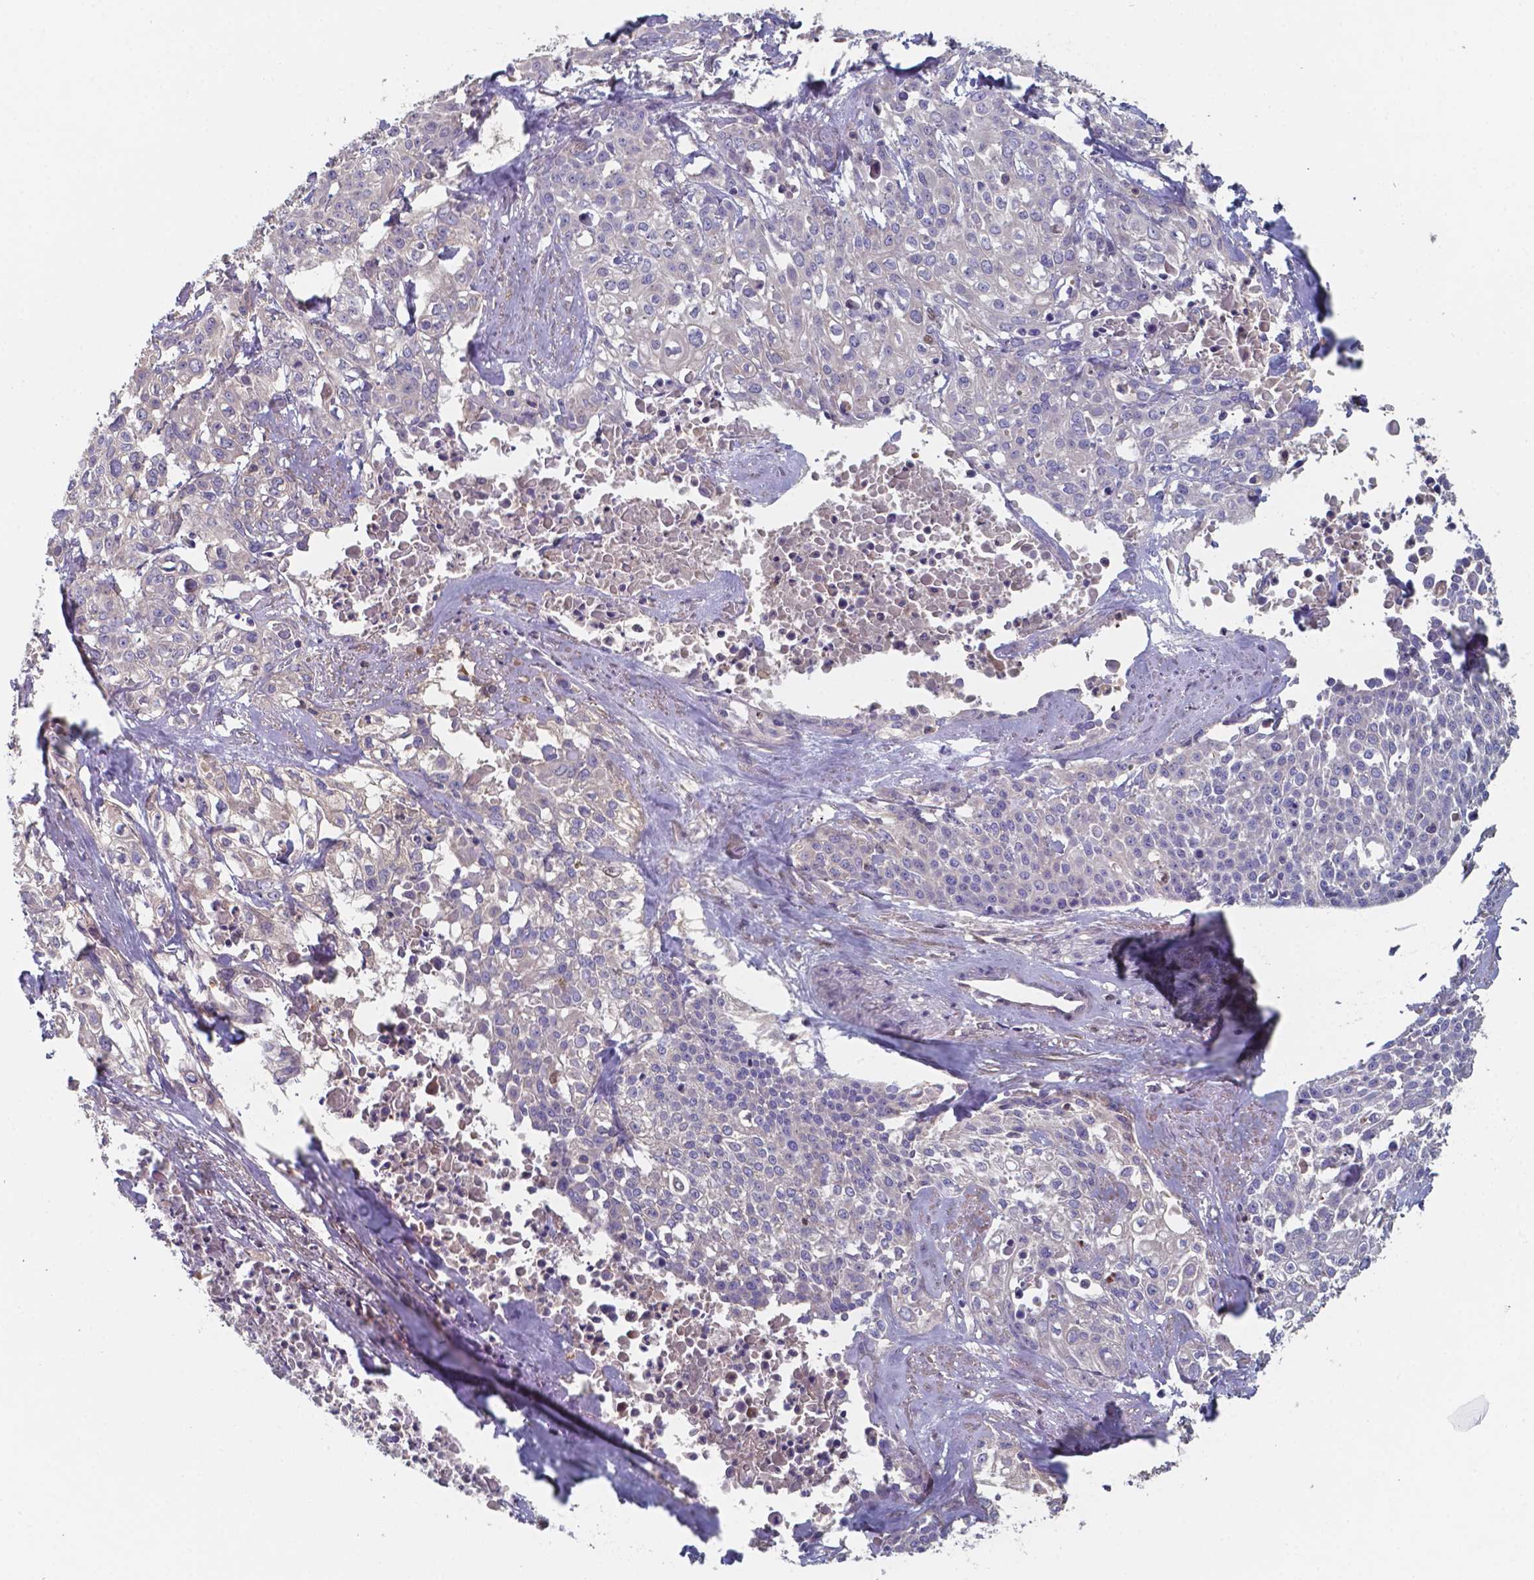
{"staining": {"intensity": "negative", "quantity": "none", "location": "none"}, "tissue": "cervical cancer", "cell_type": "Tumor cells", "image_type": "cancer", "snomed": [{"axis": "morphology", "description": "Squamous cell carcinoma, NOS"}, {"axis": "topography", "description": "Cervix"}], "caption": "Immunohistochemical staining of cervical cancer exhibits no significant expression in tumor cells.", "gene": "BTBD17", "patient": {"sex": "female", "age": 39}}